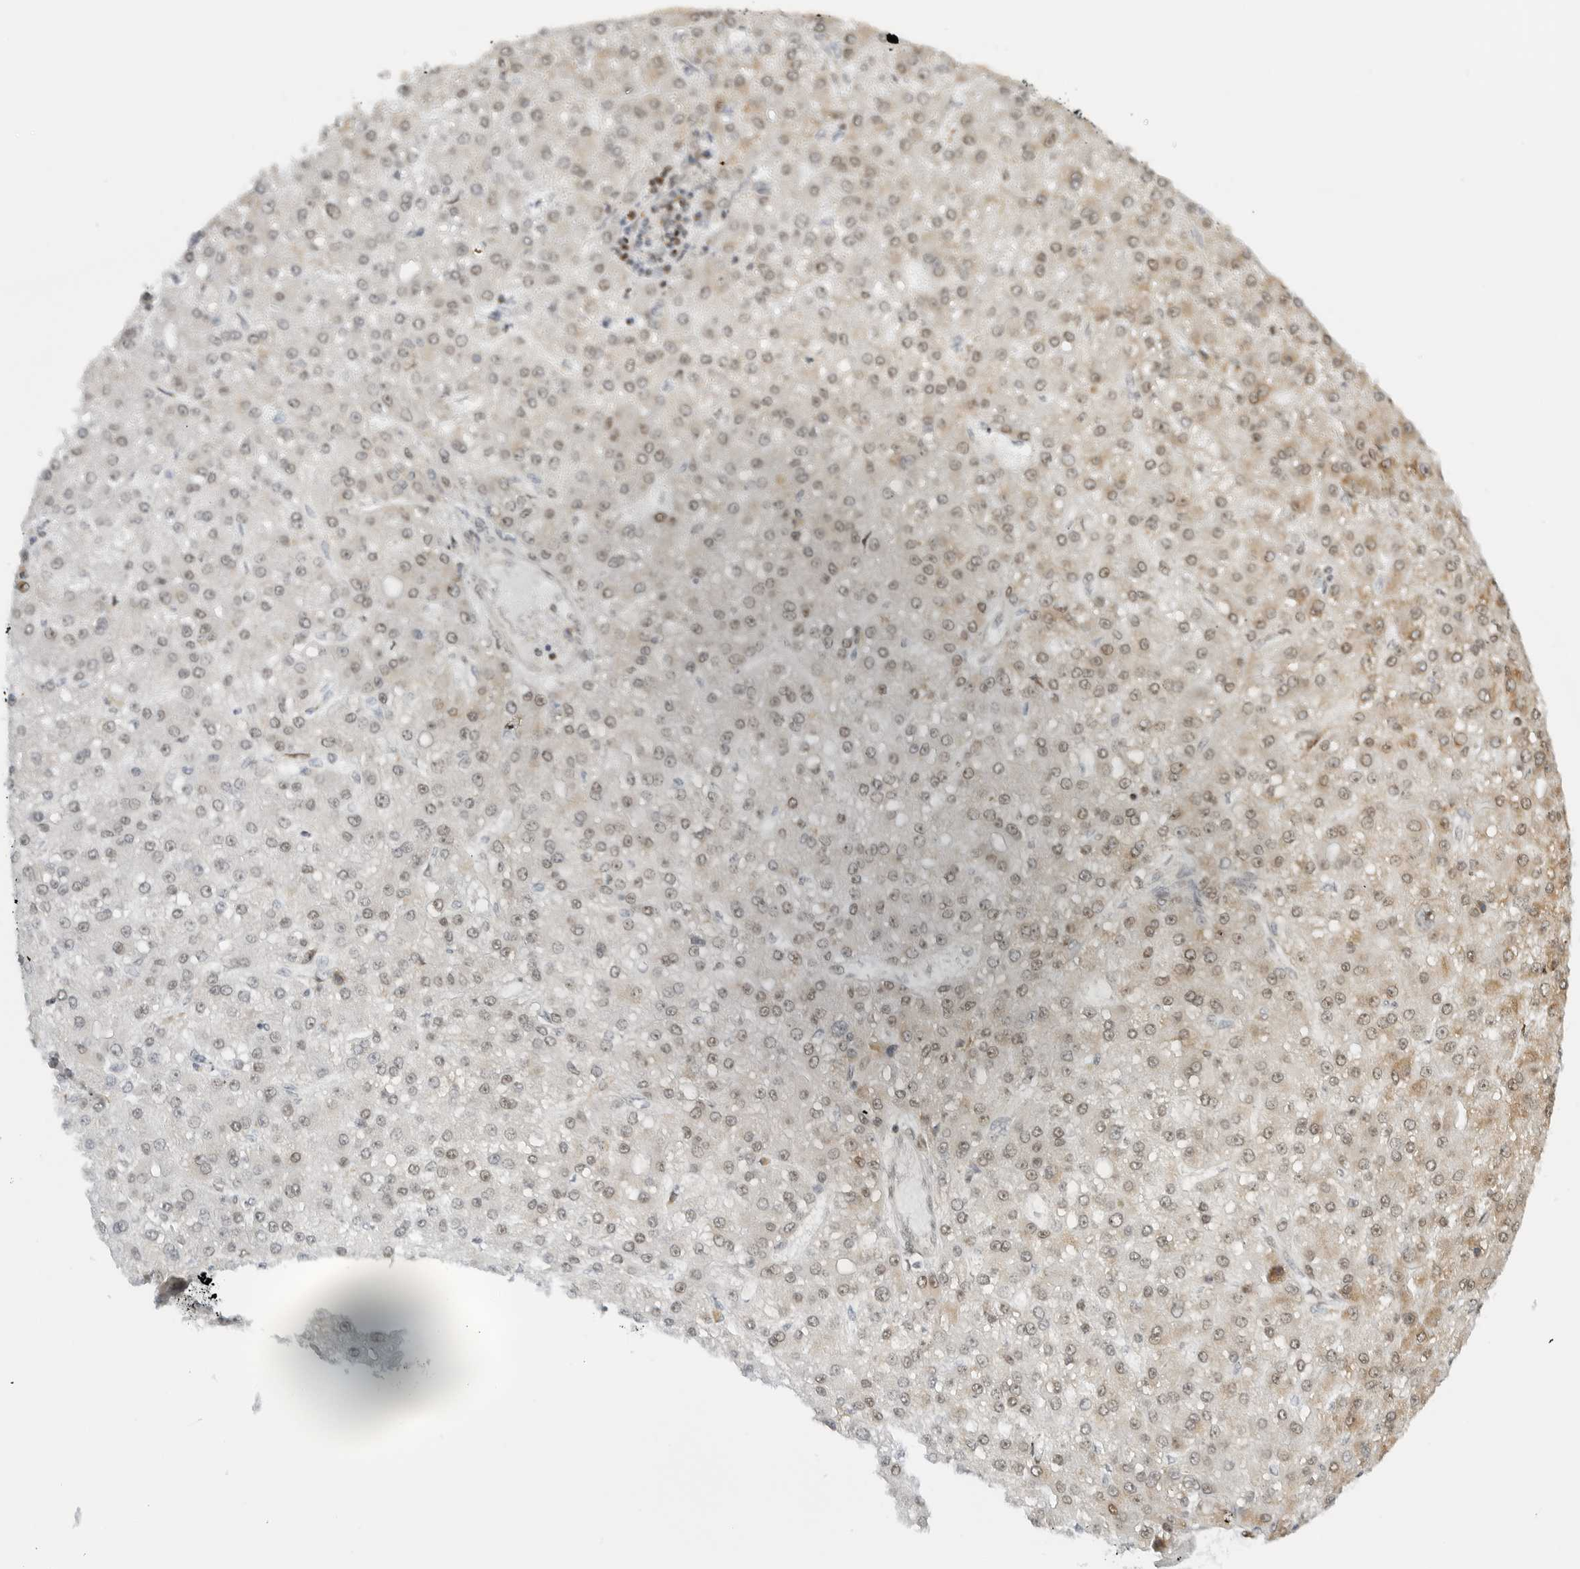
{"staining": {"intensity": "moderate", "quantity": "<25%", "location": "cytoplasmic/membranous"}, "tissue": "liver cancer", "cell_type": "Tumor cells", "image_type": "cancer", "snomed": [{"axis": "morphology", "description": "Carcinoma, Hepatocellular, NOS"}, {"axis": "topography", "description": "Liver"}], "caption": "Brown immunohistochemical staining in human liver hepatocellular carcinoma exhibits moderate cytoplasmic/membranous staining in approximately <25% of tumor cells.", "gene": "RIMKLA", "patient": {"sex": "male", "age": 67}}